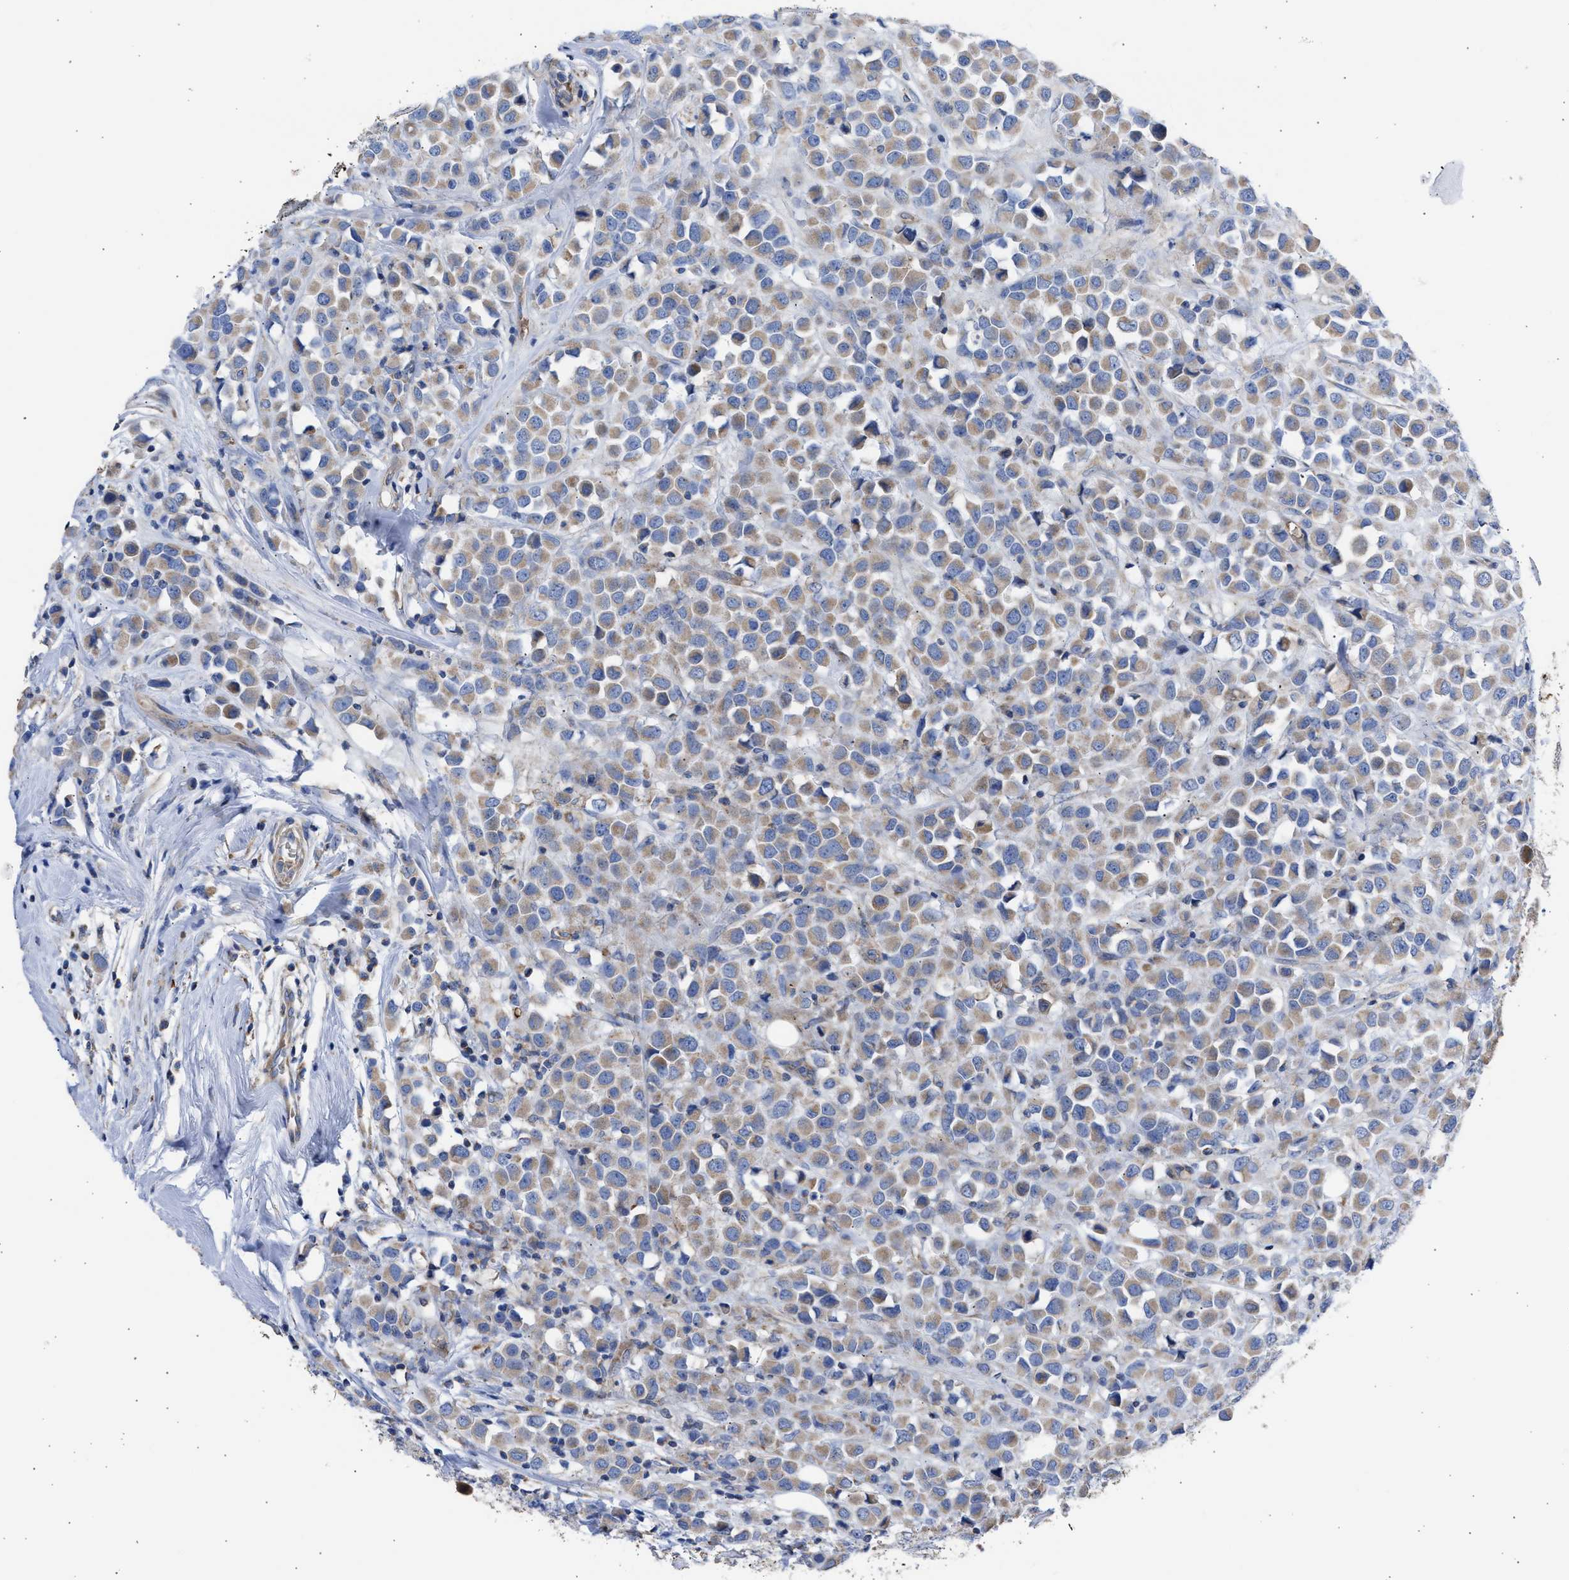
{"staining": {"intensity": "moderate", "quantity": ">75%", "location": "cytoplasmic/membranous"}, "tissue": "breast cancer", "cell_type": "Tumor cells", "image_type": "cancer", "snomed": [{"axis": "morphology", "description": "Duct carcinoma"}, {"axis": "topography", "description": "Breast"}], "caption": "Breast infiltrating ductal carcinoma was stained to show a protein in brown. There is medium levels of moderate cytoplasmic/membranous staining in approximately >75% of tumor cells. Nuclei are stained in blue.", "gene": "BTG3", "patient": {"sex": "female", "age": 61}}